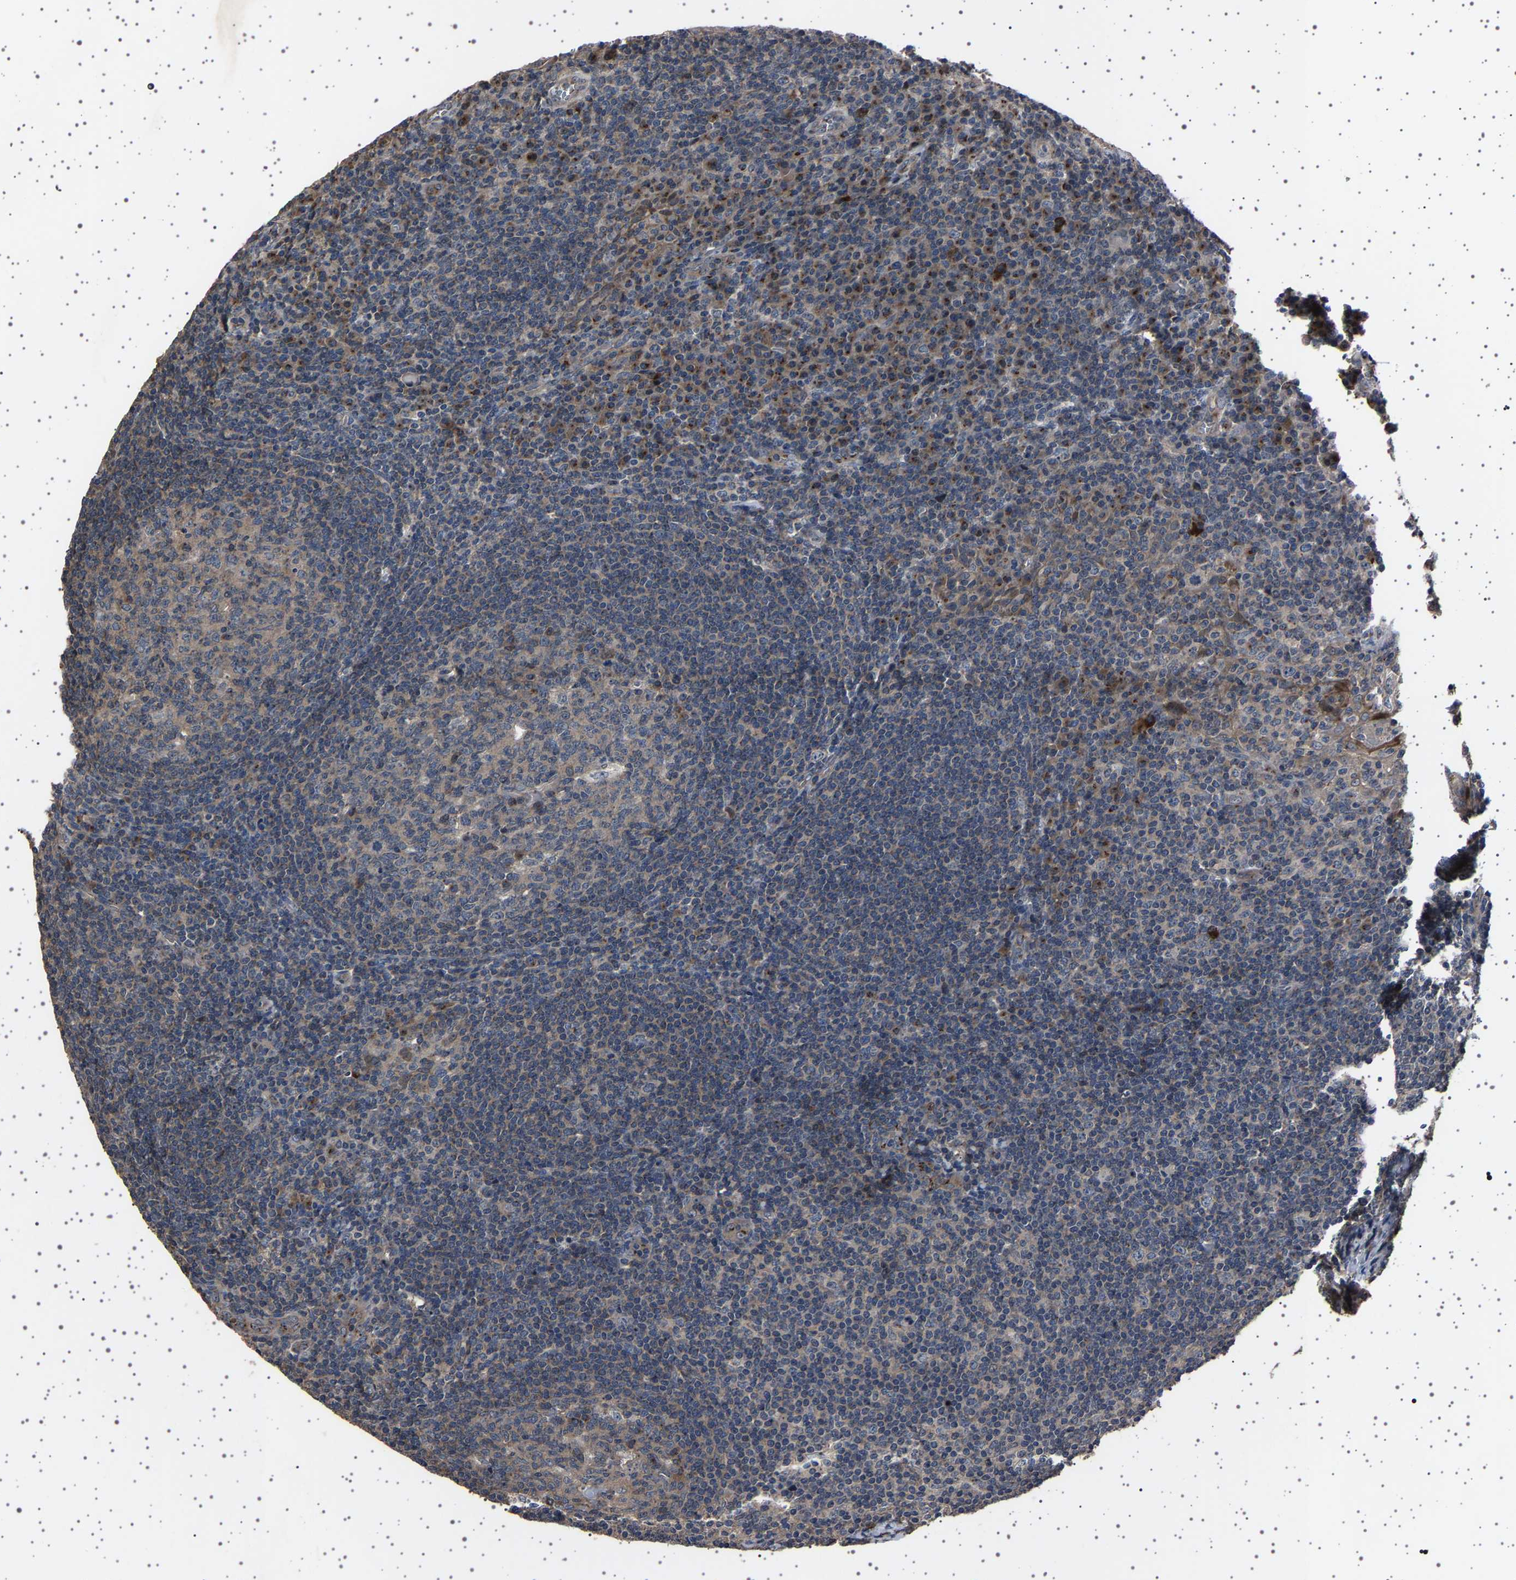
{"staining": {"intensity": "weak", "quantity": "<25%", "location": "cytoplasmic/membranous"}, "tissue": "tonsil", "cell_type": "Germinal center cells", "image_type": "normal", "snomed": [{"axis": "morphology", "description": "Normal tissue, NOS"}, {"axis": "topography", "description": "Tonsil"}], "caption": "This is an immunohistochemistry image of normal human tonsil. There is no staining in germinal center cells.", "gene": "NCKAP1", "patient": {"sex": "male", "age": 37}}